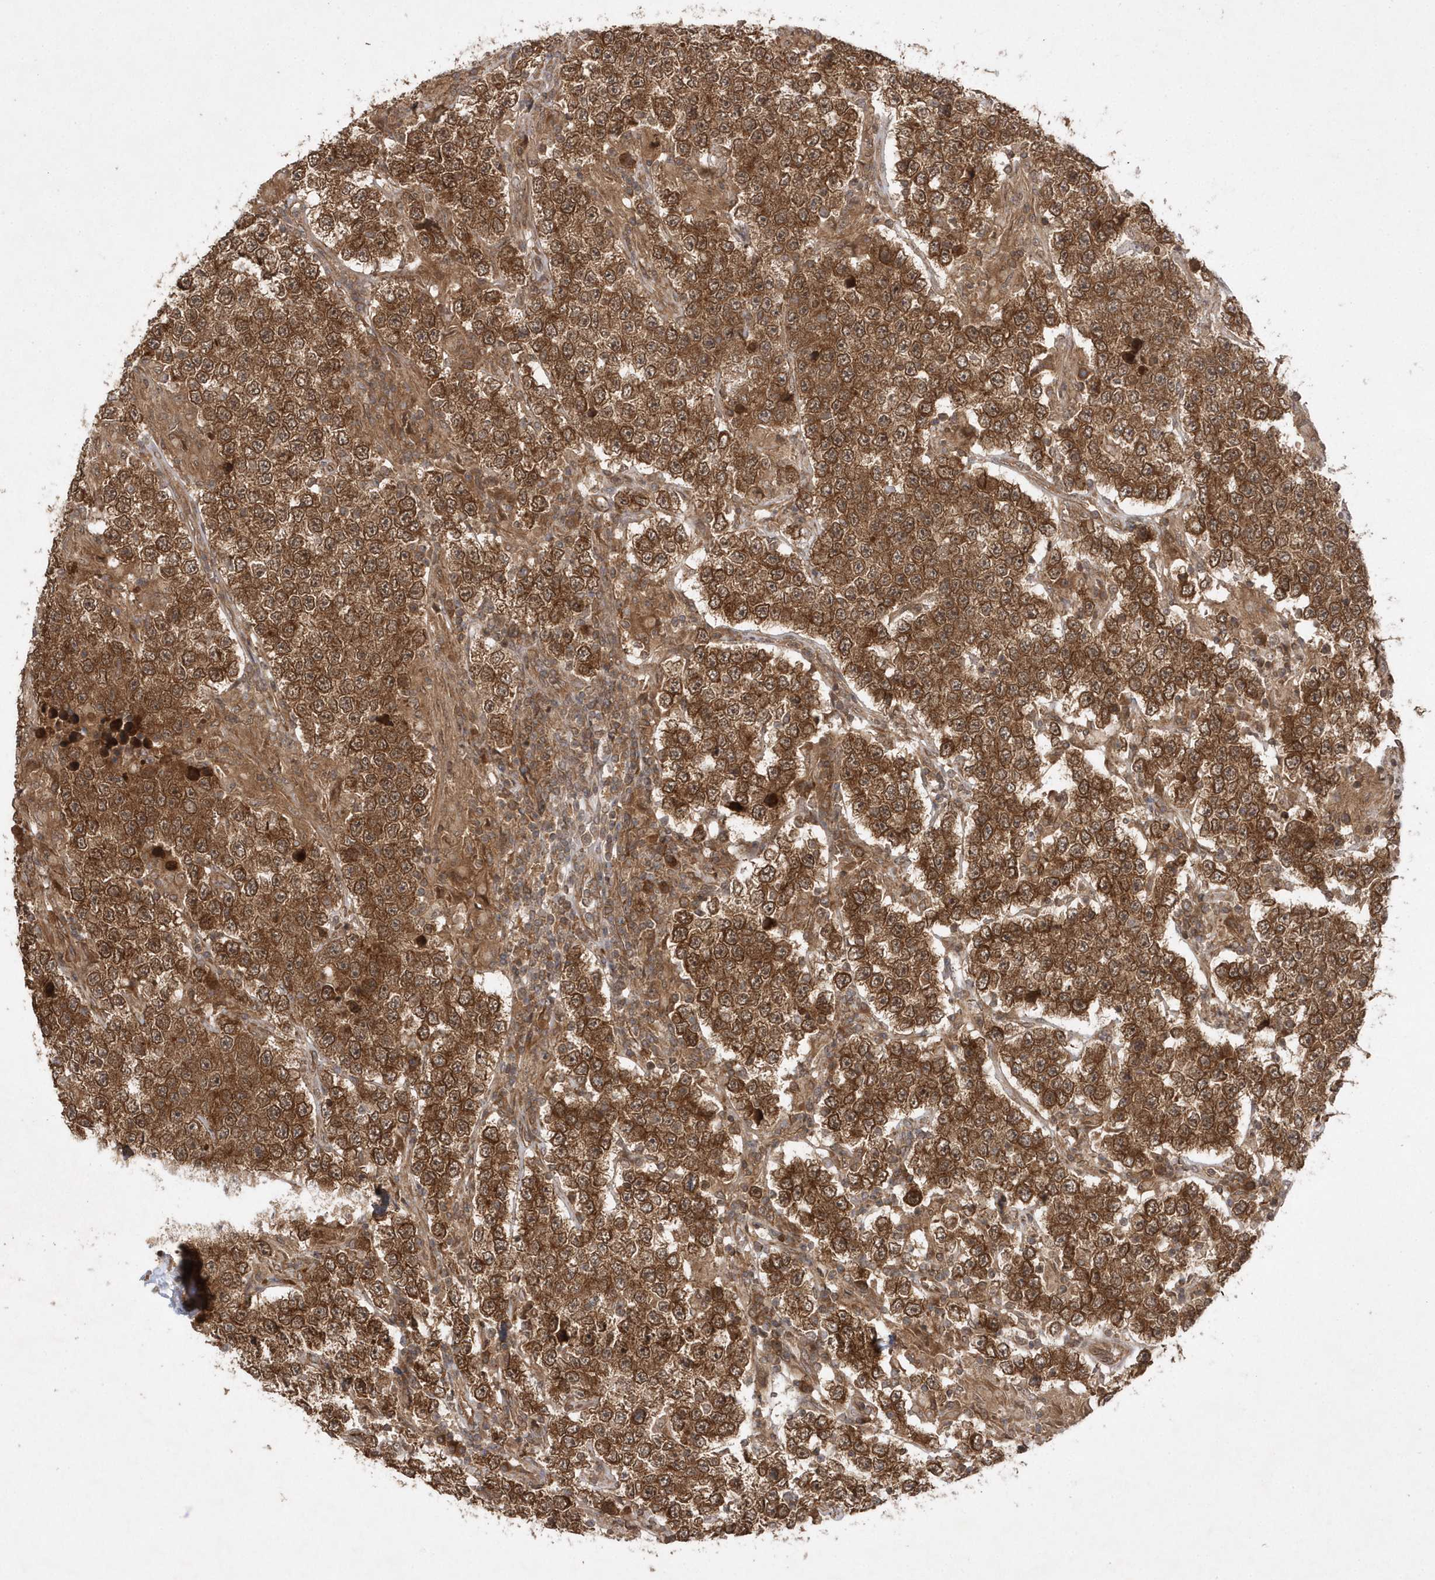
{"staining": {"intensity": "strong", "quantity": ">75%", "location": "cytoplasmic/membranous"}, "tissue": "testis cancer", "cell_type": "Tumor cells", "image_type": "cancer", "snomed": [{"axis": "morphology", "description": "Normal tissue, NOS"}, {"axis": "morphology", "description": "Urothelial carcinoma, High grade"}, {"axis": "morphology", "description": "Seminoma, NOS"}, {"axis": "morphology", "description": "Carcinoma, Embryonal, NOS"}, {"axis": "topography", "description": "Urinary bladder"}, {"axis": "topography", "description": "Testis"}], "caption": "Protein positivity by immunohistochemistry (IHC) displays strong cytoplasmic/membranous positivity in approximately >75% of tumor cells in embryonal carcinoma (testis).", "gene": "GFM2", "patient": {"sex": "male", "age": 41}}